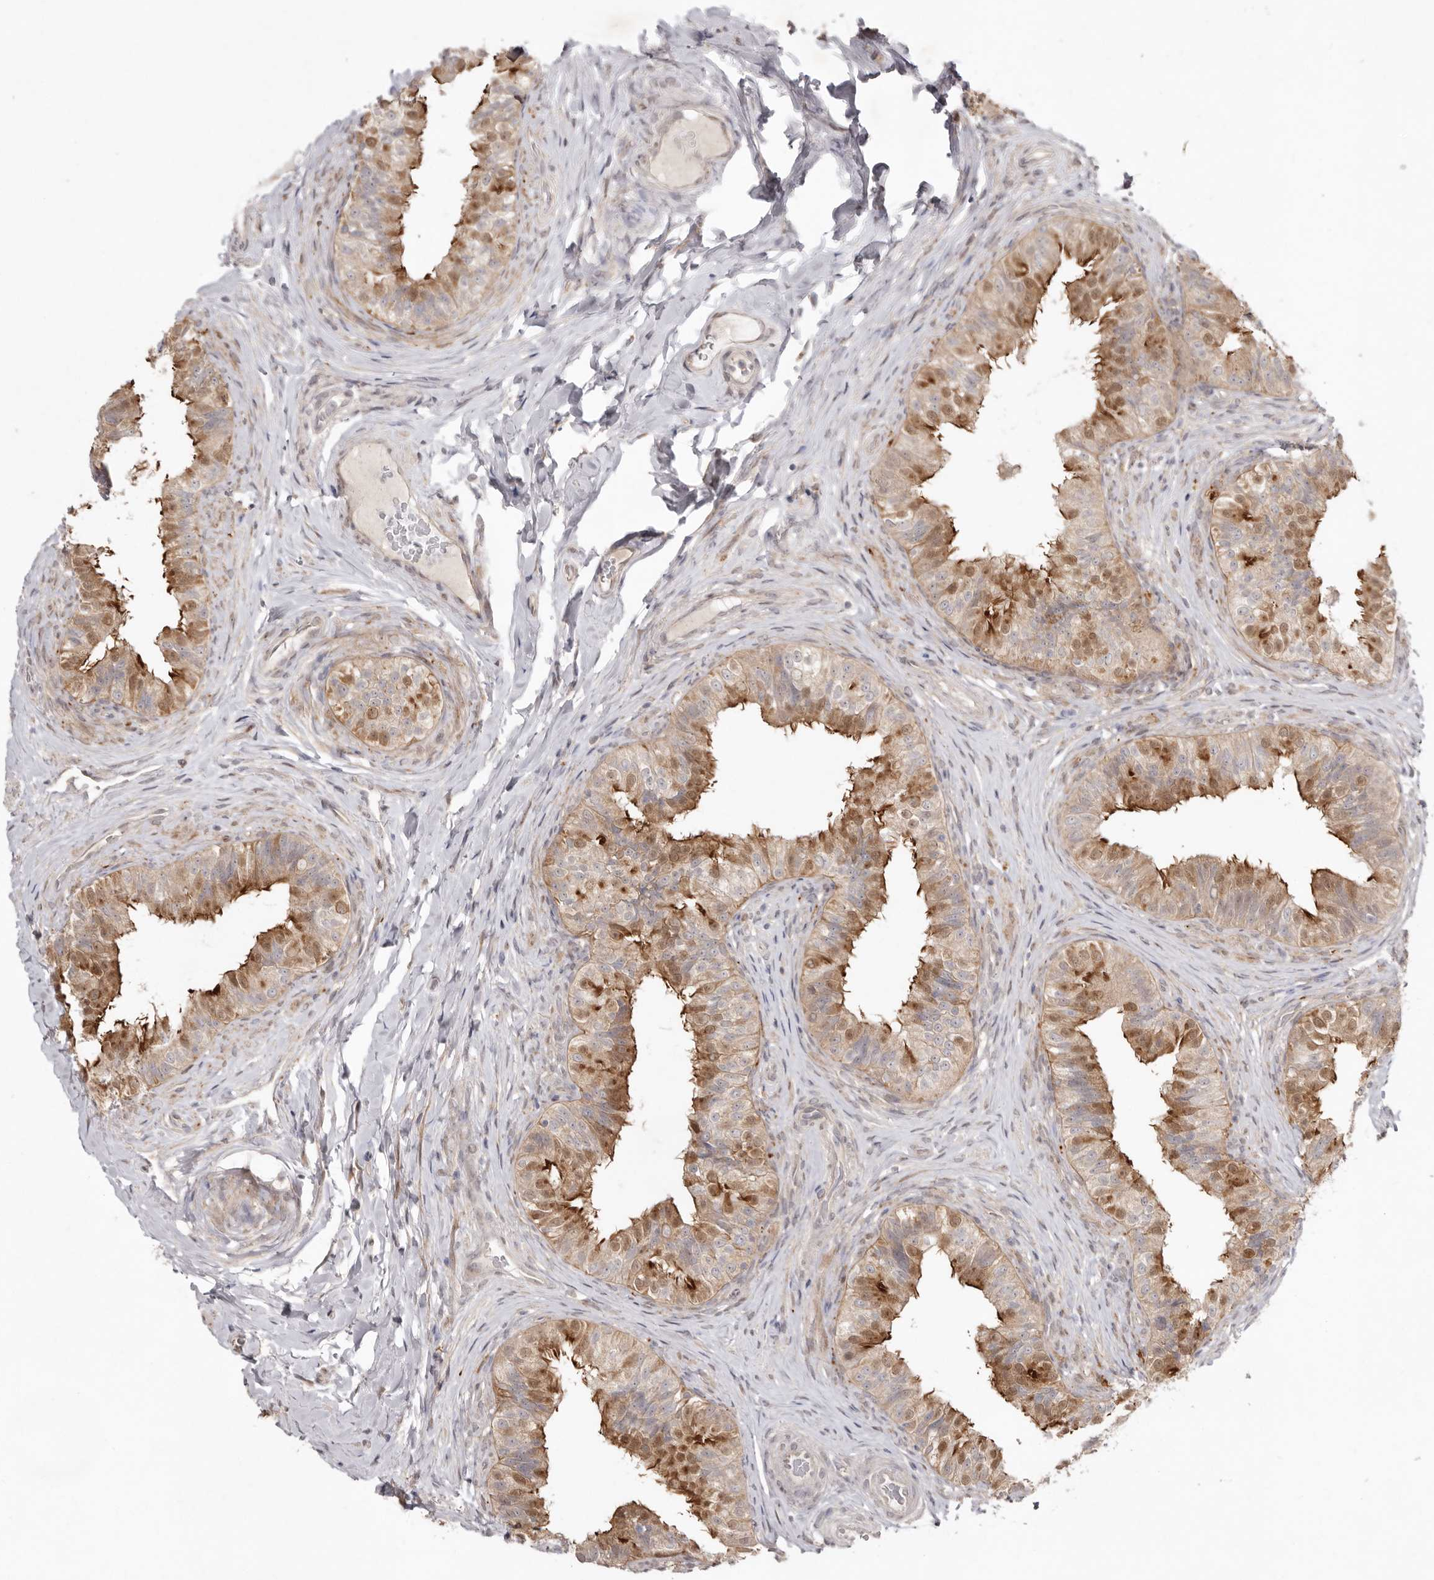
{"staining": {"intensity": "moderate", "quantity": ">75%", "location": "cytoplasmic/membranous,nuclear"}, "tissue": "epididymis", "cell_type": "Glandular cells", "image_type": "normal", "snomed": [{"axis": "morphology", "description": "Normal tissue, NOS"}, {"axis": "topography", "description": "Epididymis"}], "caption": "This is a histology image of immunohistochemistry (IHC) staining of unremarkable epididymis, which shows moderate positivity in the cytoplasmic/membranous,nuclear of glandular cells.", "gene": "NSUN4", "patient": {"sex": "male", "age": 49}}